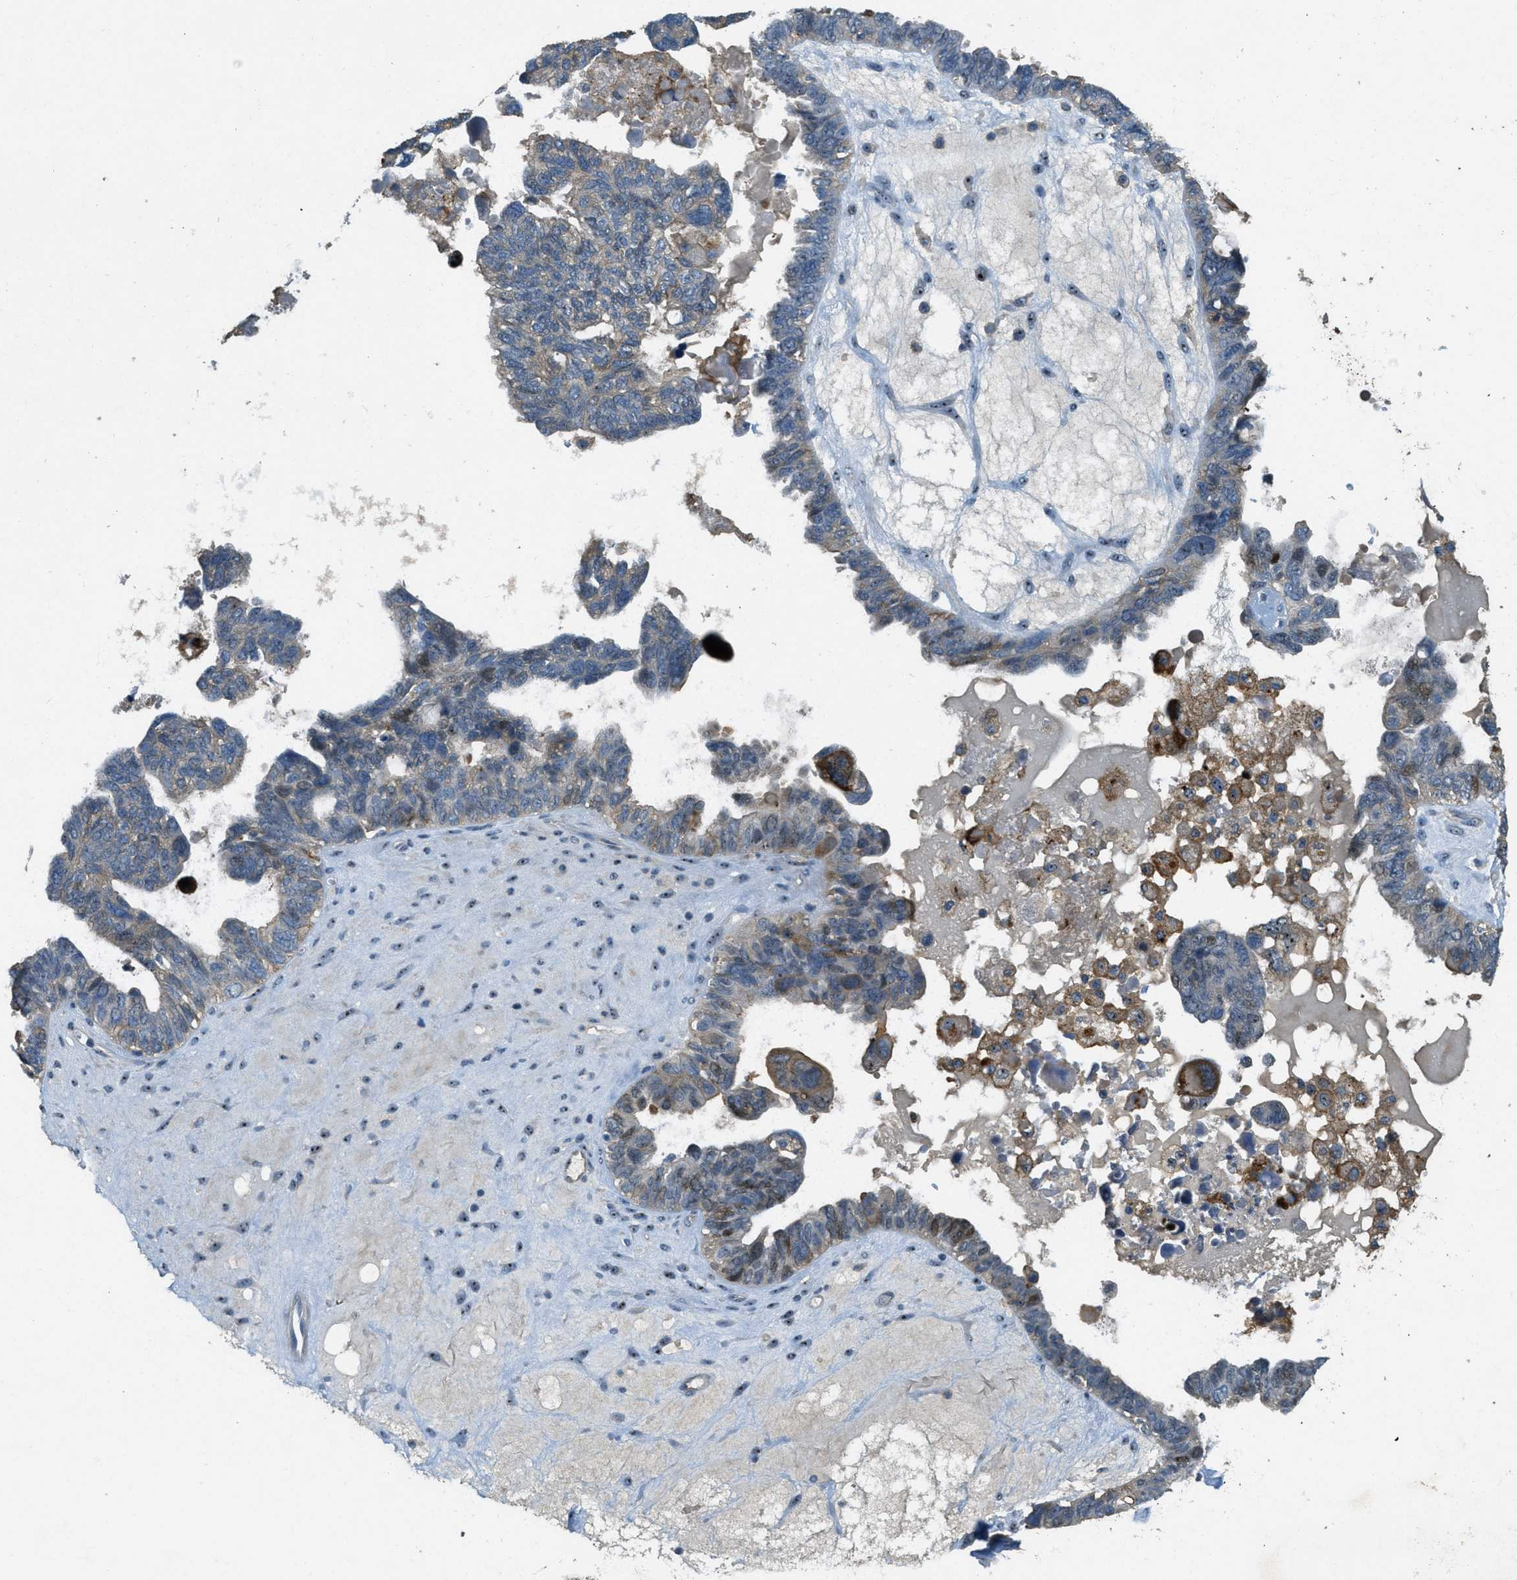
{"staining": {"intensity": "negative", "quantity": "none", "location": "none"}, "tissue": "ovarian cancer", "cell_type": "Tumor cells", "image_type": "cancer", "snomed": [{"axis": "morphology", "description": "Cystadenocarcinoma, serous, NOS"}, {"axis": "topography", "description": "Ovary"}], "caption": "An immunohistochemistry photomicrograph of ovarian cancer is shown. There is no staining in tumor cells of ovarian cancer. (Stains: DAB IHC with hematoxylin counter stain, Microscopy: brightfield microscopy at high magnification).", "gene": "OSMR", "patient": {"sex": "female", "age": 79}}